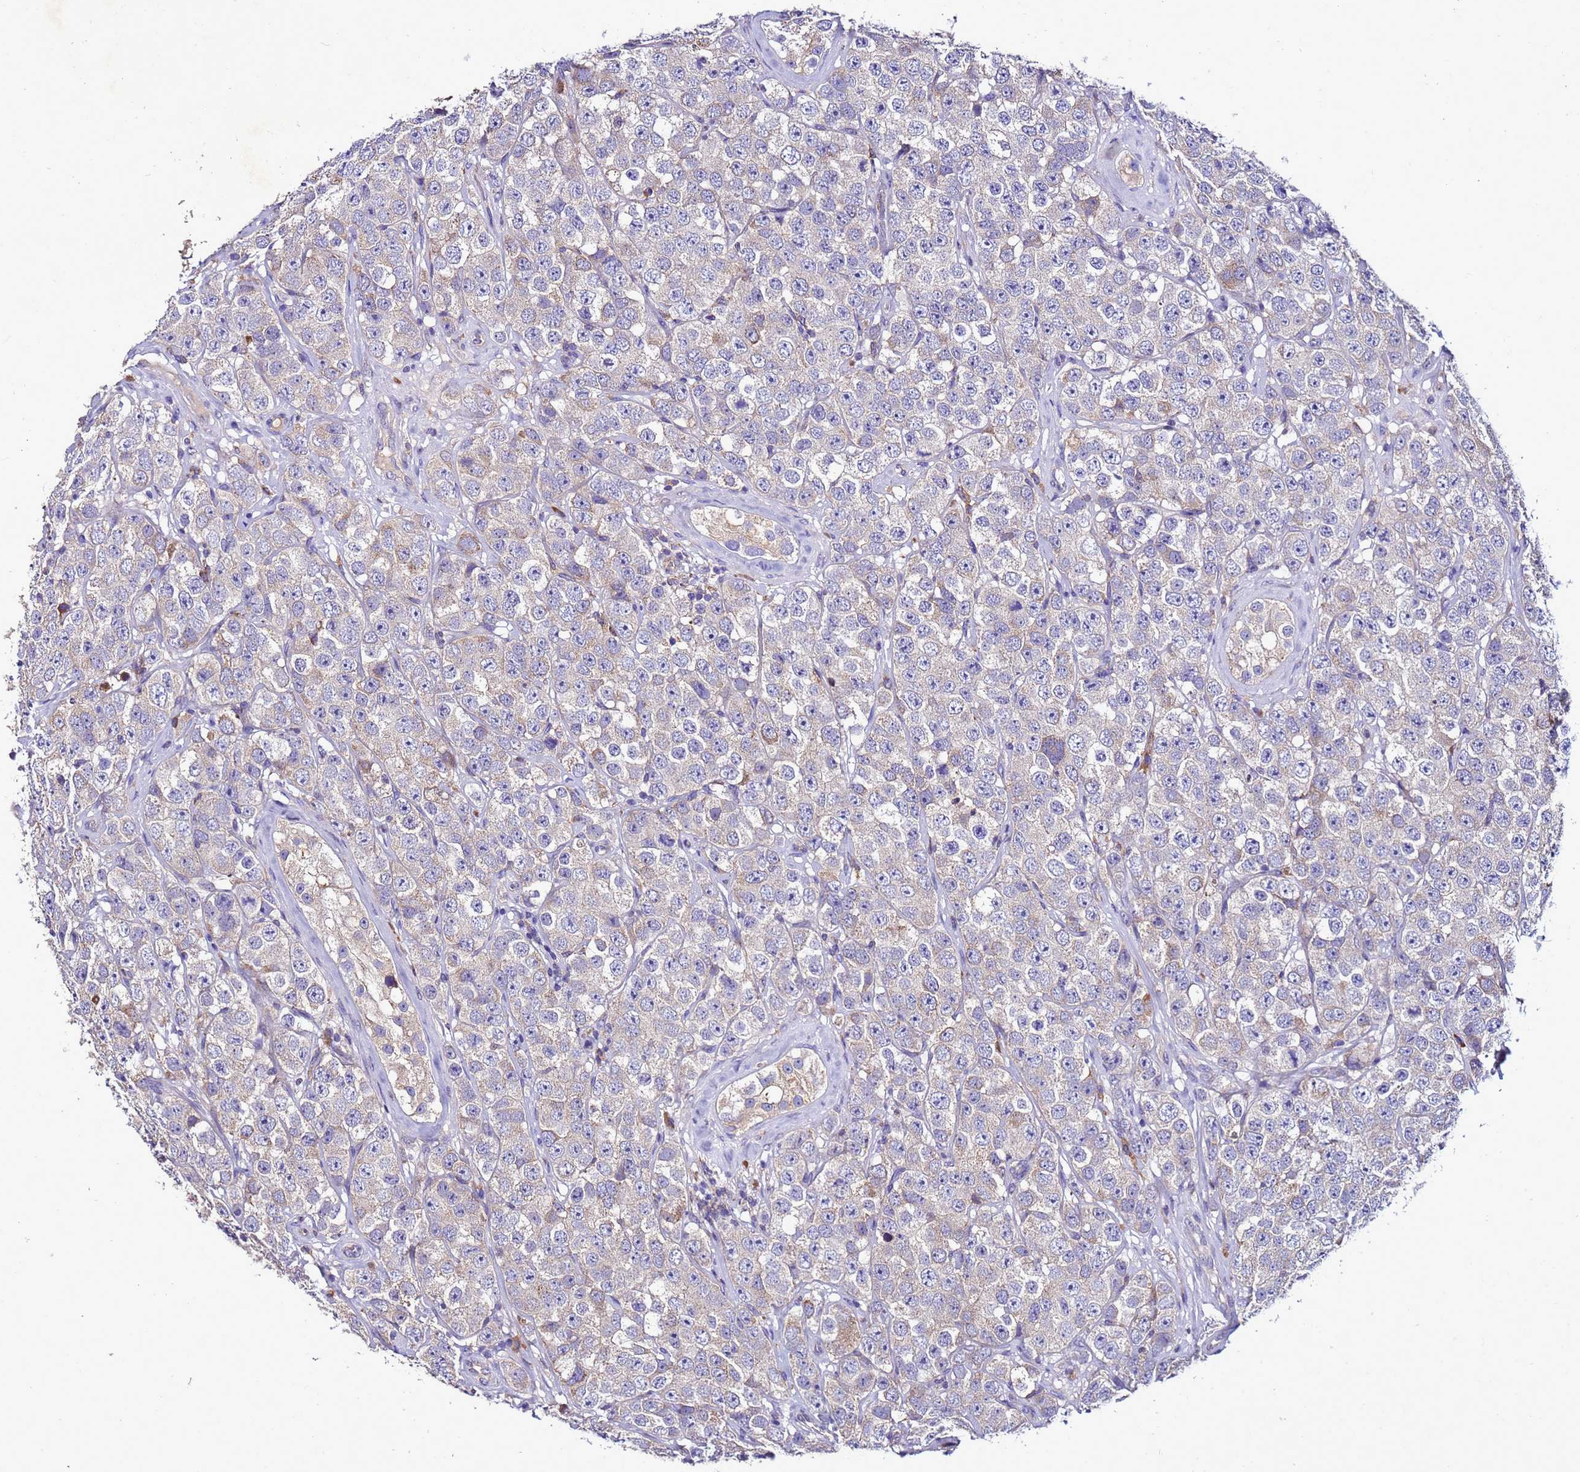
{"staining": {"intensity": "negative", "quantity": "none", "location": "none"}, "tissue": "testis cancer", "cell_type": "Tumor cells", "image_type": "cancer", "snomed": [{"axis": "morphology", "description": "Seminoma, NOS"}, {"axis": "topography", "description": "Testis"}], "caption": "Human testis cancer (seminoma) stained for a protein using immunohistochemistry (IHC) demonstrates no positivity in tumor cells.", "gene": "ANTKMT", "patient": {"sex": "male", "age": 28}}